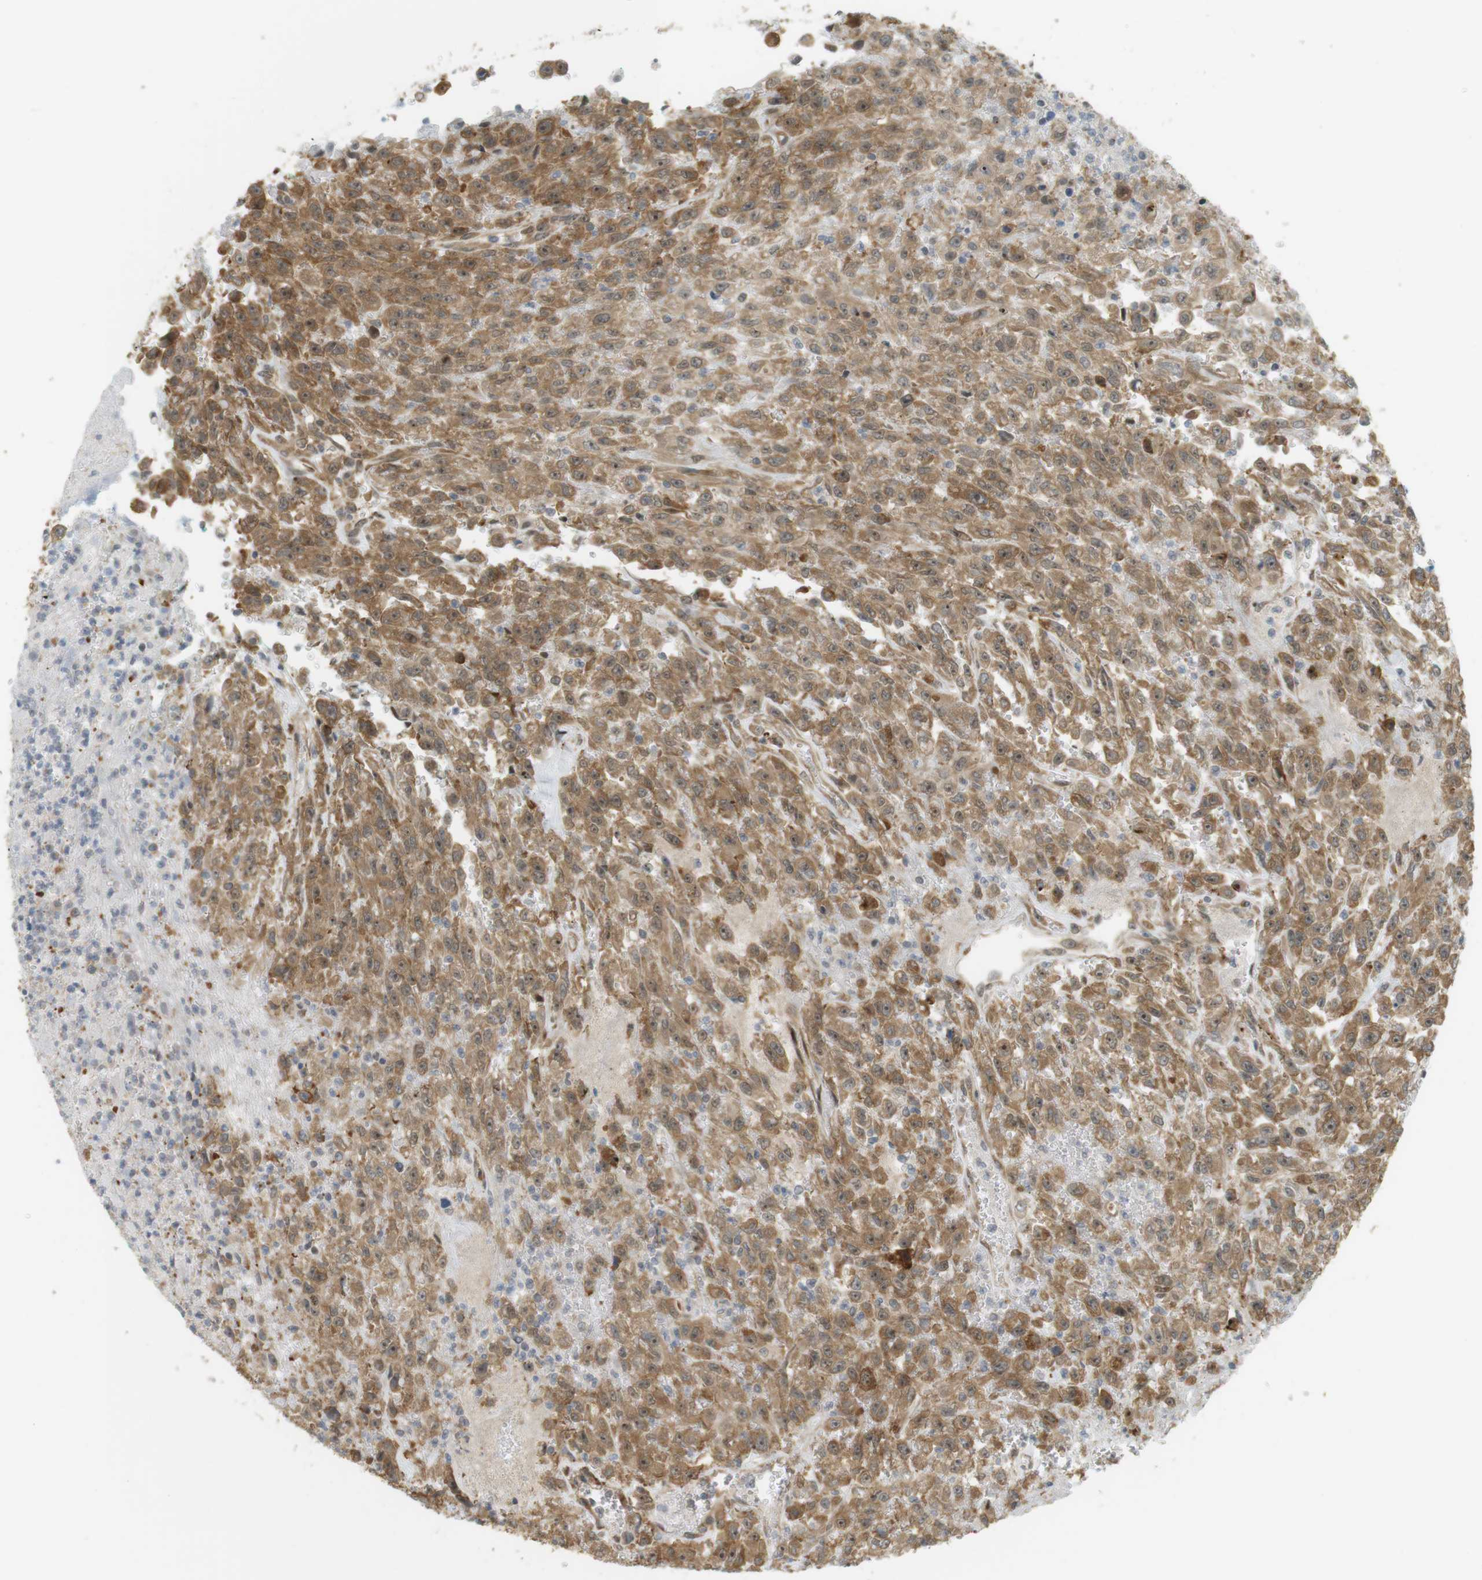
{"staining": {"intensity": "moderate", "quantity": ">75%", "location": "cytoplasmic/membranous,nuclear"}, "tissue": "urothelial cancer", "cell_type": "Tumor cells", "image_type": "cancer", "snomed": [{"axis": "morphology", "description": "Urothelial carcinoma, High grade"}, {"axis": "topography", "description": "Urinary bladder"}], "caption": "This is an image of IHC staining of urothelial carcinoma (high-grade), which shows moderate staining in the cytoplasmic/membranous and nuclear of tumor cells.", "gene": "PA2G4", "patient": {"sex": "male", "age": 46}}